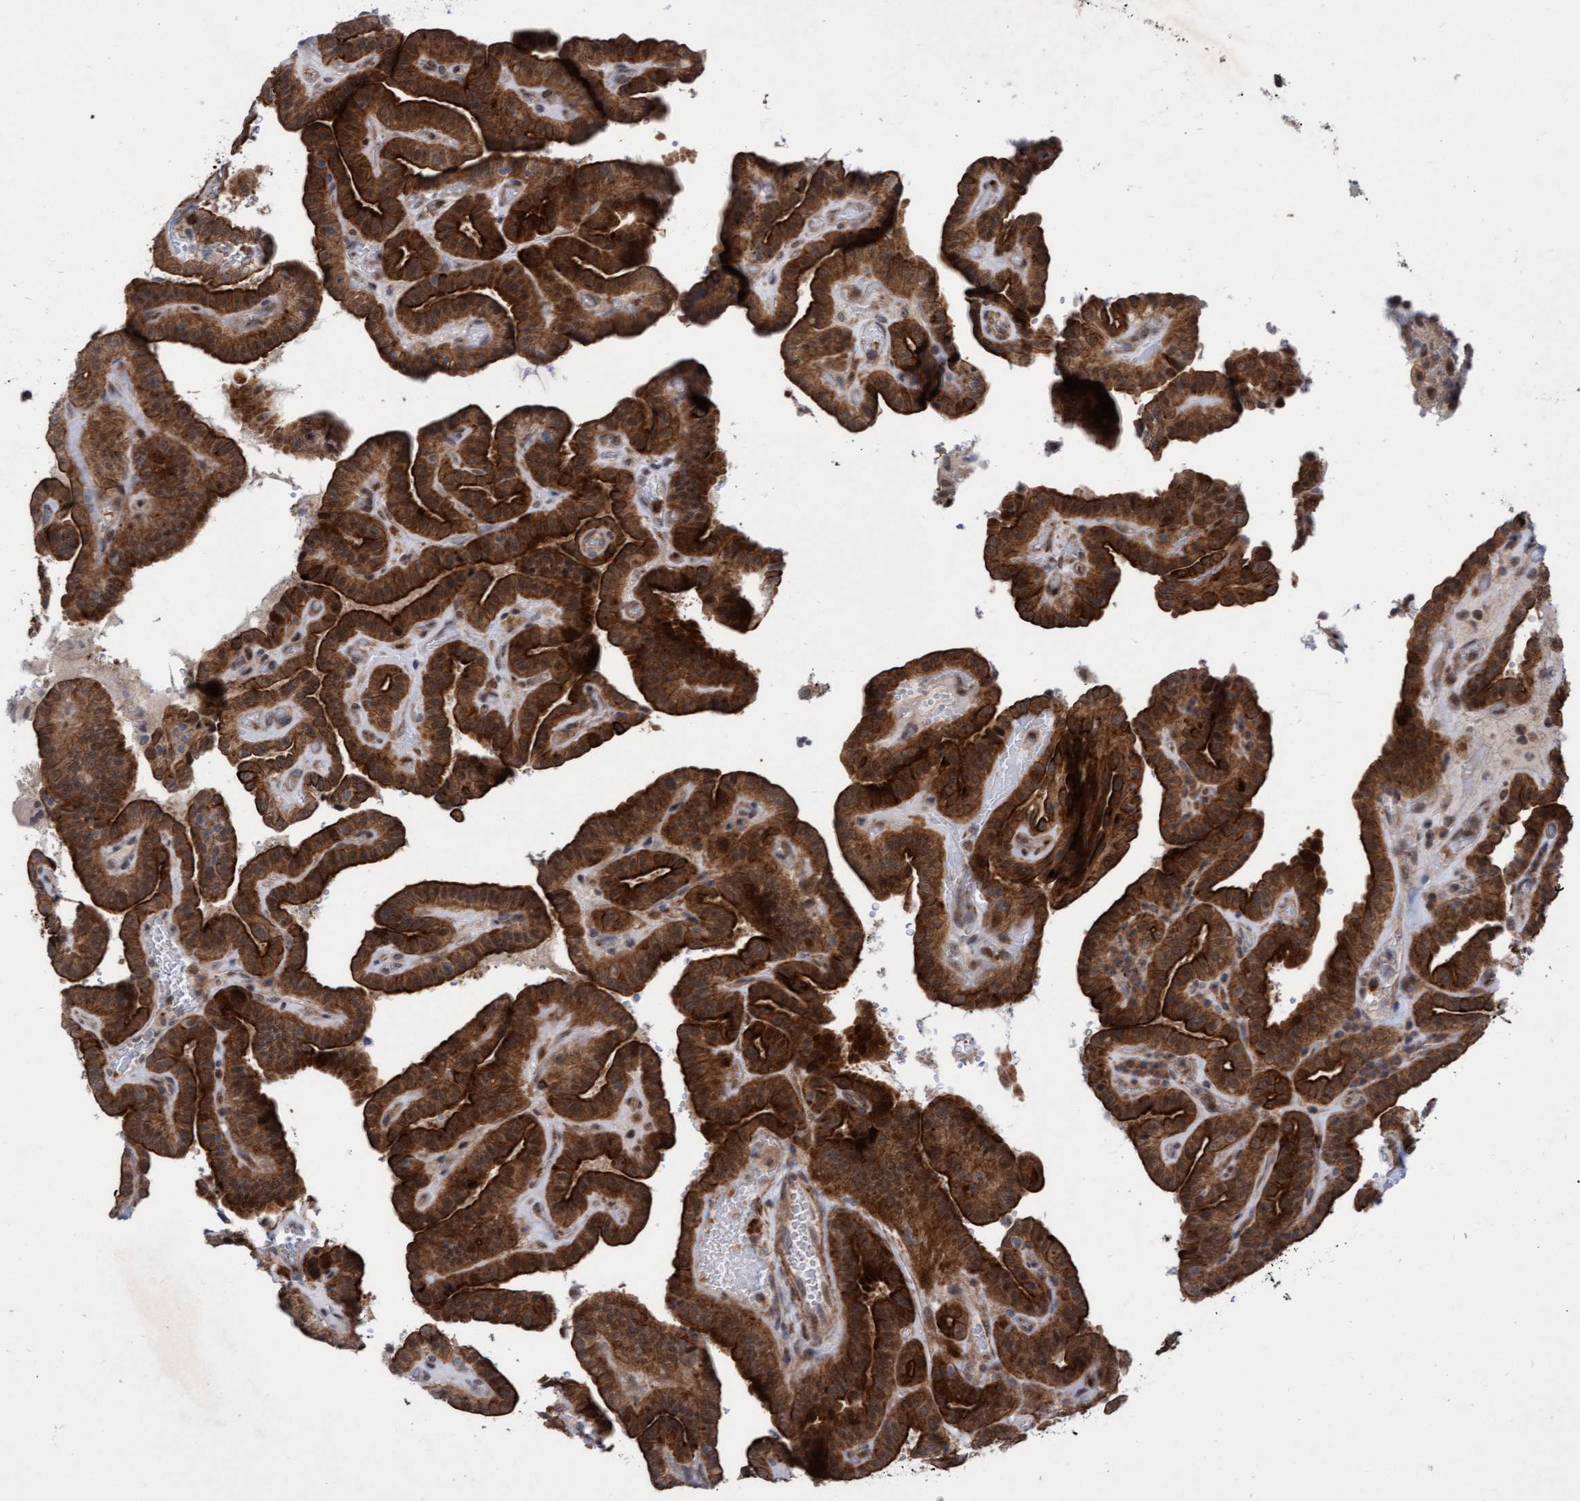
{"staining": {"intensity": "strong", "quantity": ">75%", "location": "cytoplasmic/membranous,nuclear"}, "tissue": "thyroid cancer", "cell_type": "Tumor cells", "image_type": "cancer", "snomed": [{"axis": "morphology", "description": "Papillary adenocarcinoma, NOS"}, {"axis": "topography", "description": "Thyroid gland"}], "caption": "Protein expression by IHC demonstrates strong cytoplasmic/membranous and nuclear positivity in approximately >75% of tumor cells in thyroid cancer. The protein of interest is shown in brown color, while the nuclei are stained blue.", "gene": "RAP1GAP2", "patient": {"sex": "male", "age": 77}}